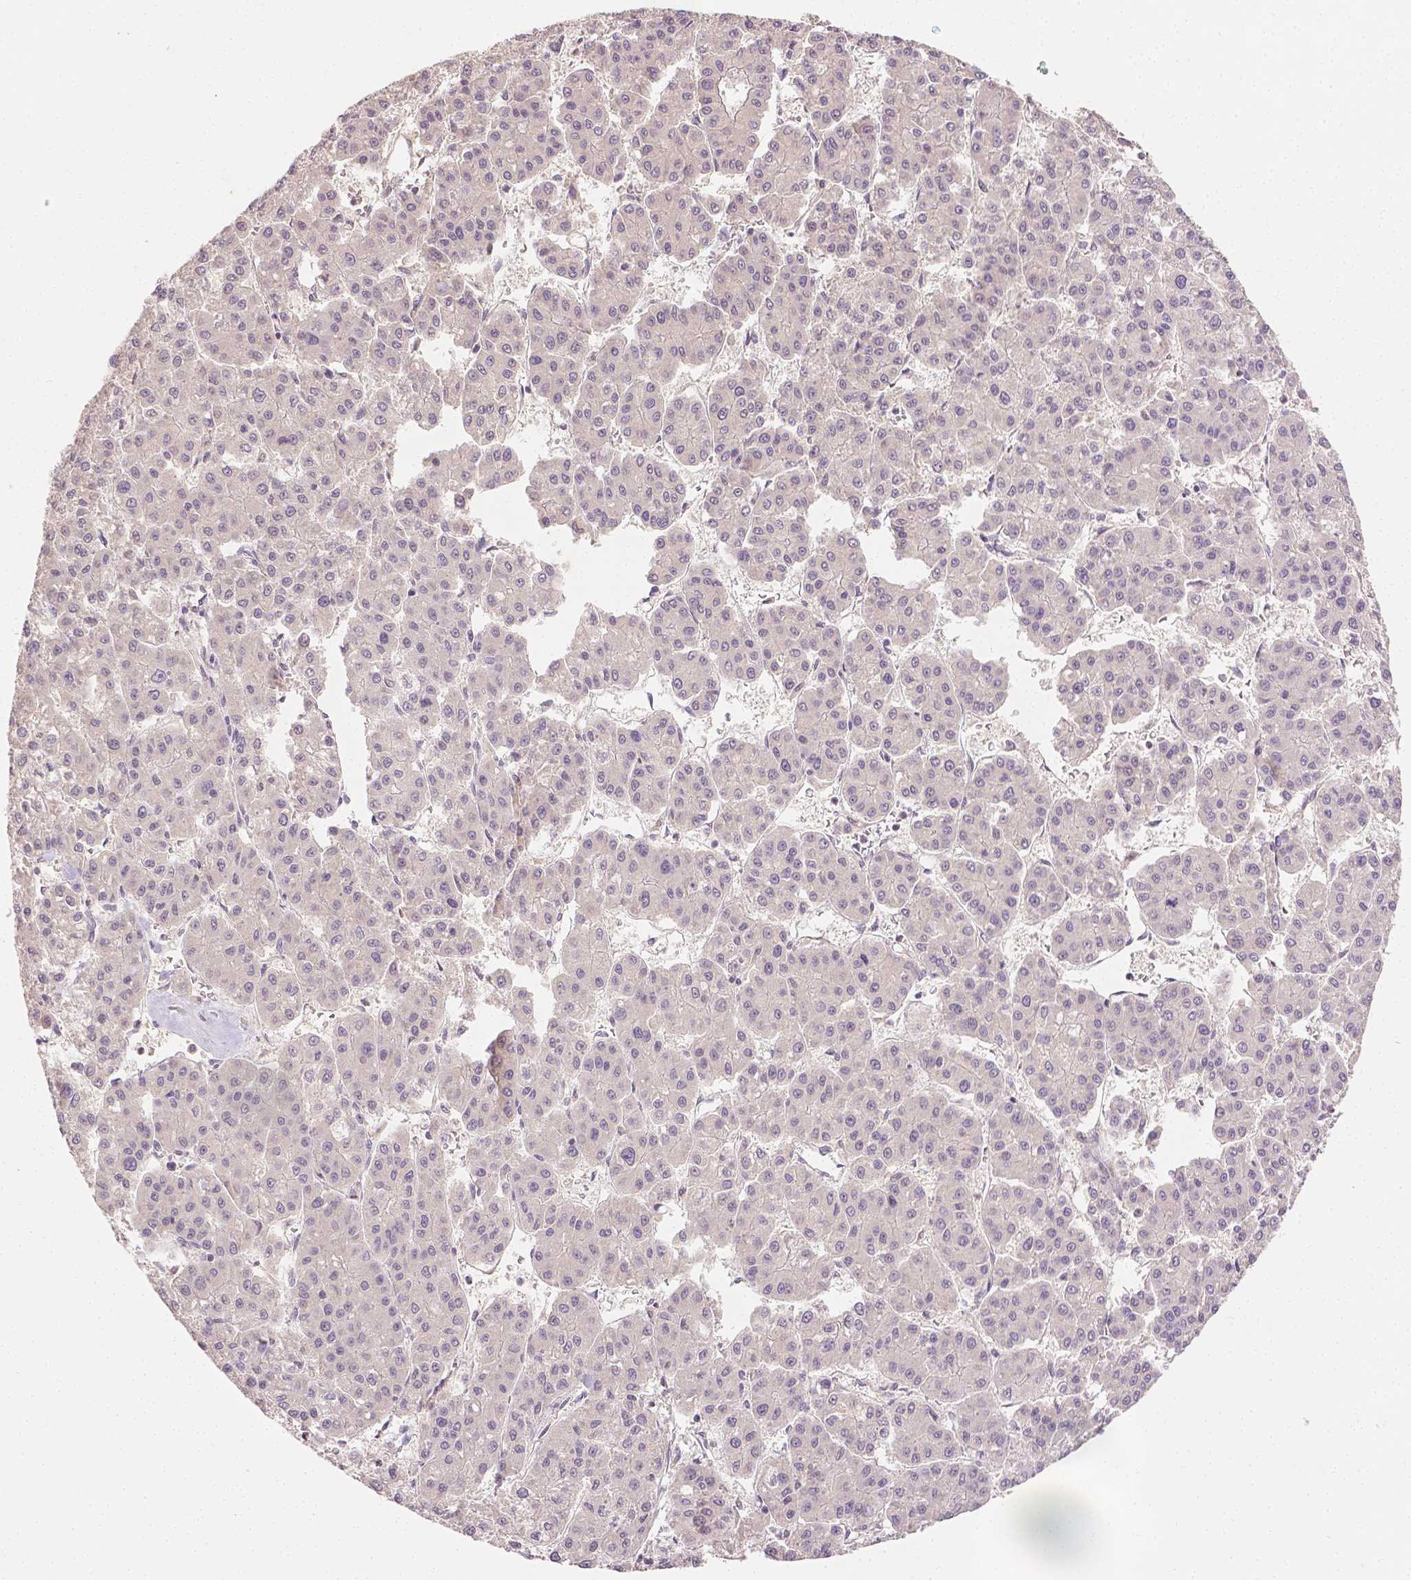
{"staining": {"intensity": "negative", "quantity": "none", "location": "none"}, "tissue": "liver cancer", "cell_type": "Tumor cells", "image_type": "cancer", "snomed": [{"axis": "morphology", "description": "Carcinoma, Hepatocellular, NOS"}, {"axis": "topography", "description": "Liver"}], "caption": "IHC of human hepatocellular carcinoma (liver) displays no expression in tumor cells.", "gene": "TGM1", "patient": {"sex": "male", "age": 73}}